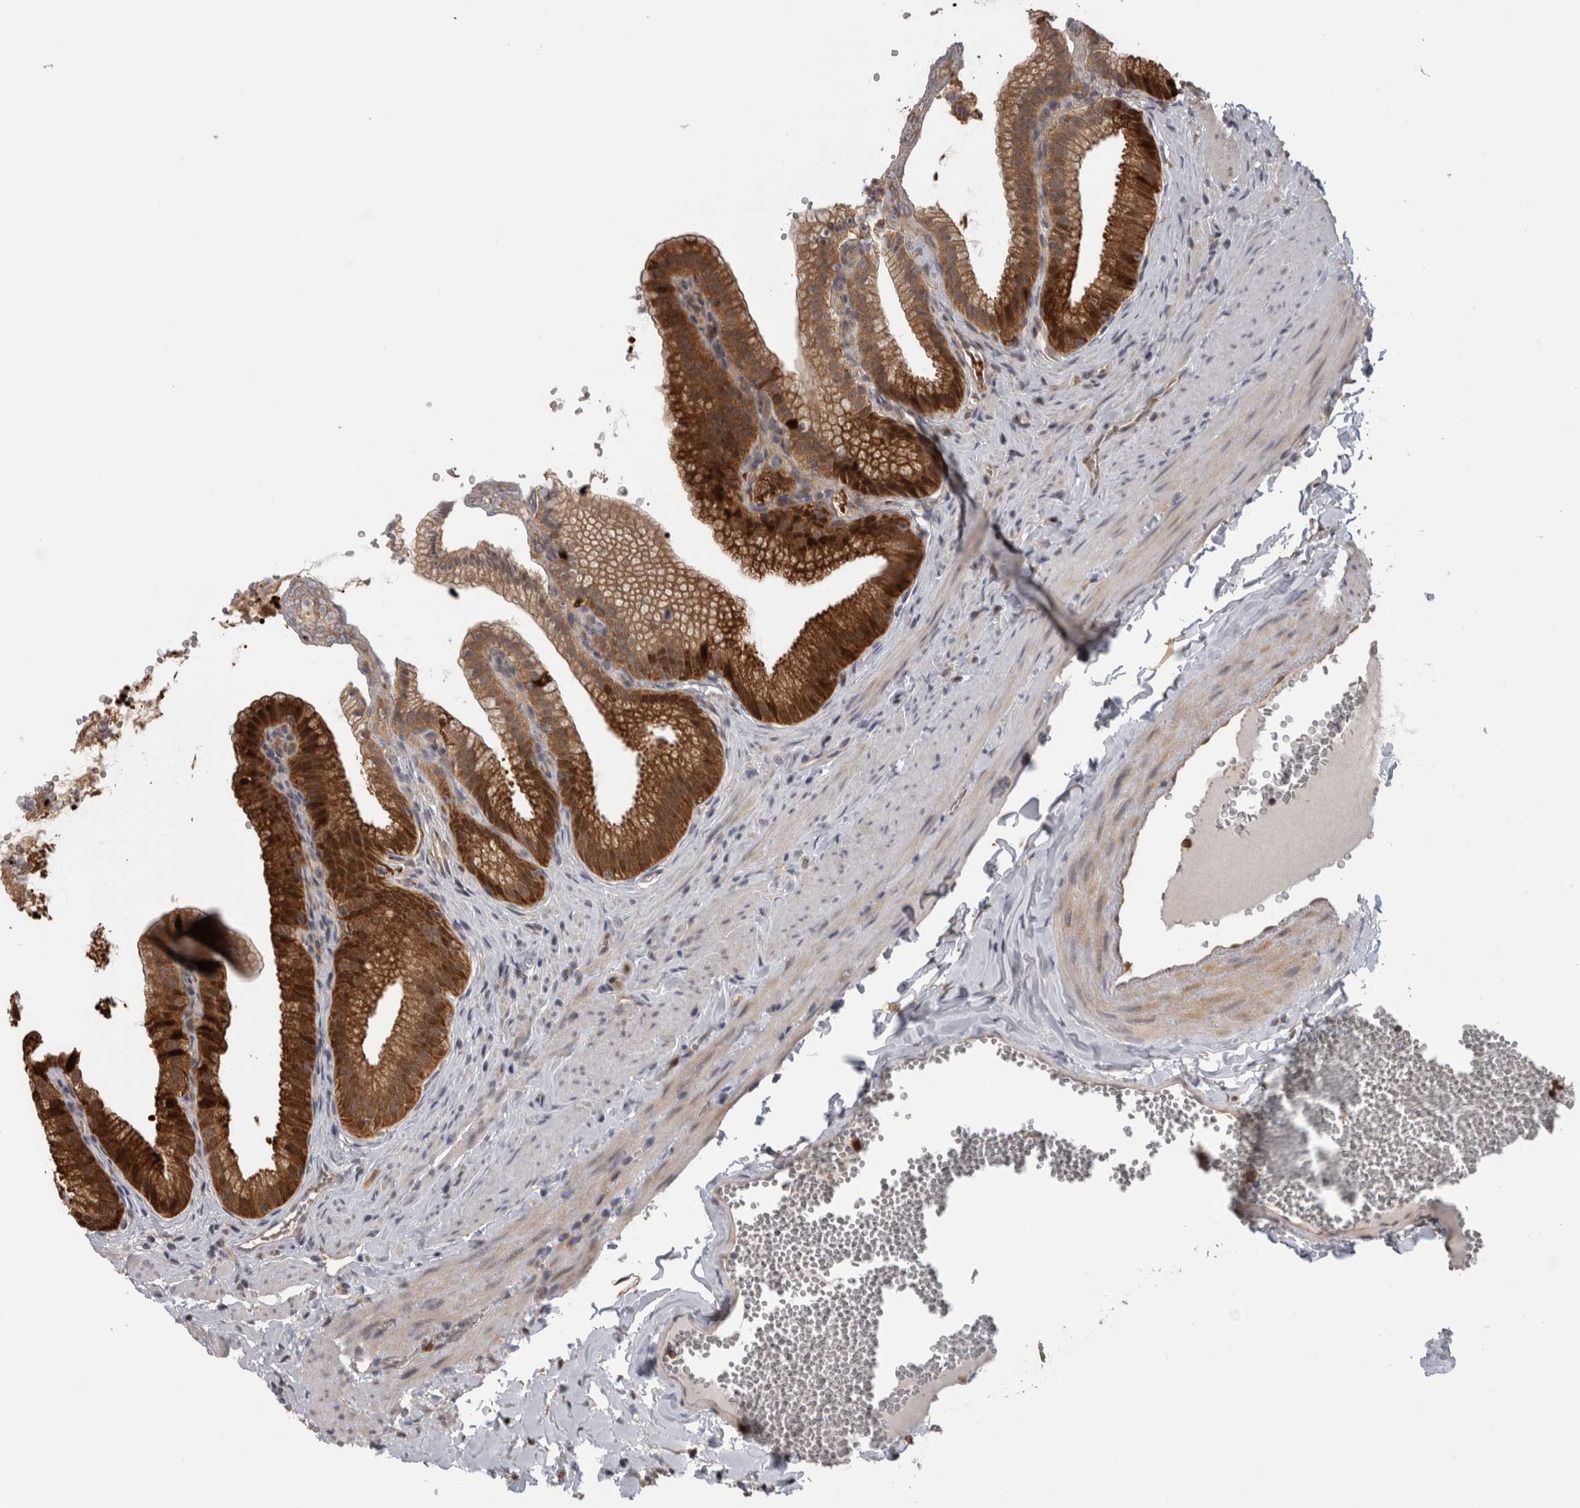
{"staining": {"intensity": "strong", "quantity": ">75%", "location": "cytoplasmic/membranous"}, "tissue": "gallbladder", "cell_type": "Glandular cells", "image_type": "normal", "snomed": [{"axis": "morphology", "description": "Normal tissue, NOS"}, {"axis": "topography", "description": "Gallbladder"}], "caption": "Strong cytoplasmic/membranous staining for a protein is seen in about >75% of glandular cells of benign gallbladder using immunohistochemistry (IHC).", "gene": "USH1G", "patient": {"sex": "male", "age": 38}}